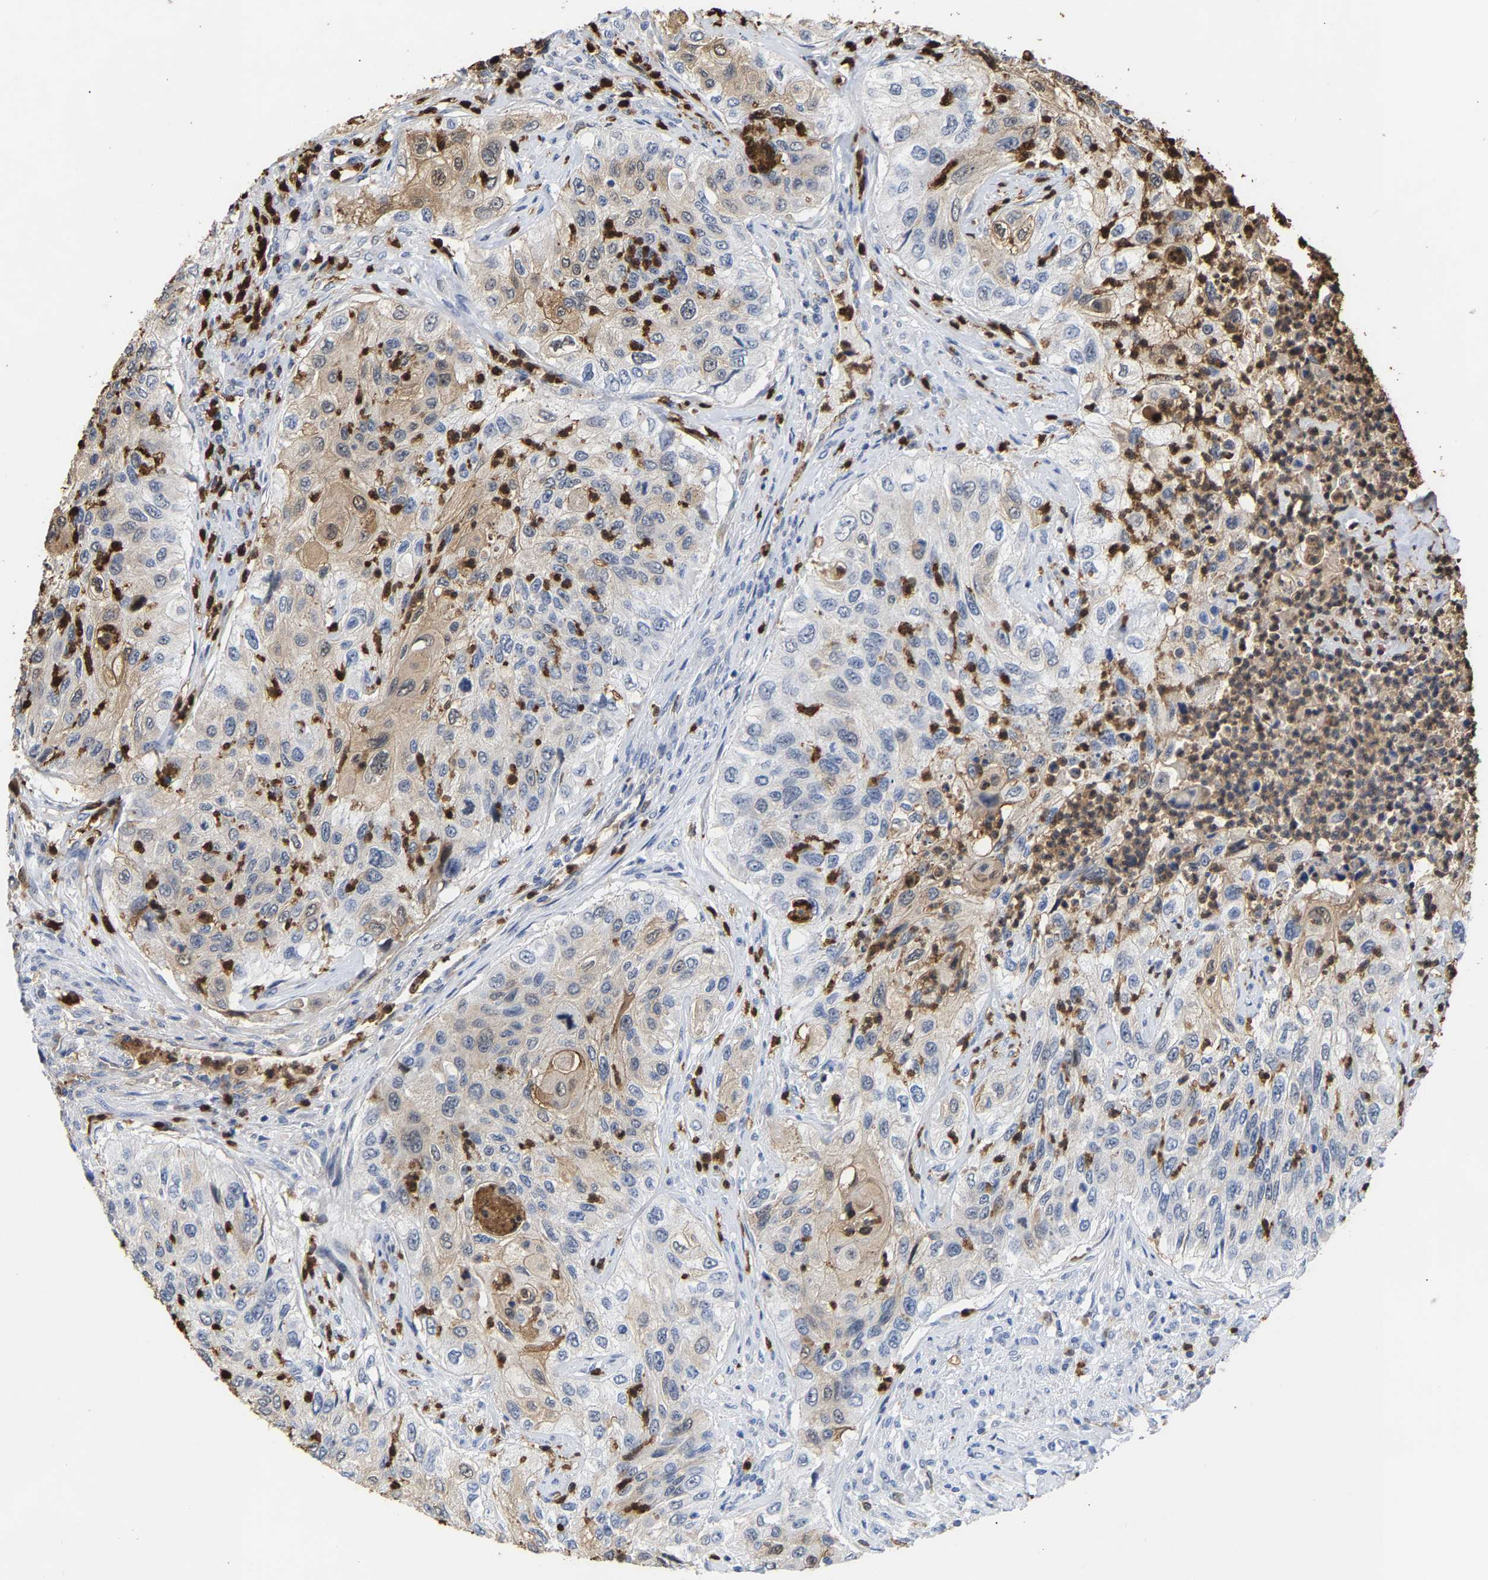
{"staining": {"intensity": "weak", "quantity": "<25%", "location": "cytoplasmic/membranous,nuclear"}, "tissue": "urothelial cancer", "cell_type": "Tumor cells", "image_type": "cancer", "snomed": [{"axis": "morphology", "description": "Urothelial carcinoma, High grade"}, {"axis": "topography", "description": "Urinary bladder"}], "caption": "Human urothelial carcinoma (high-grade) stained for a protein using immunohistochemistry exhibits no positivity in tumor cells.", "gene": "TDRD7", "patient": {"sex": "female", "age": 60}}